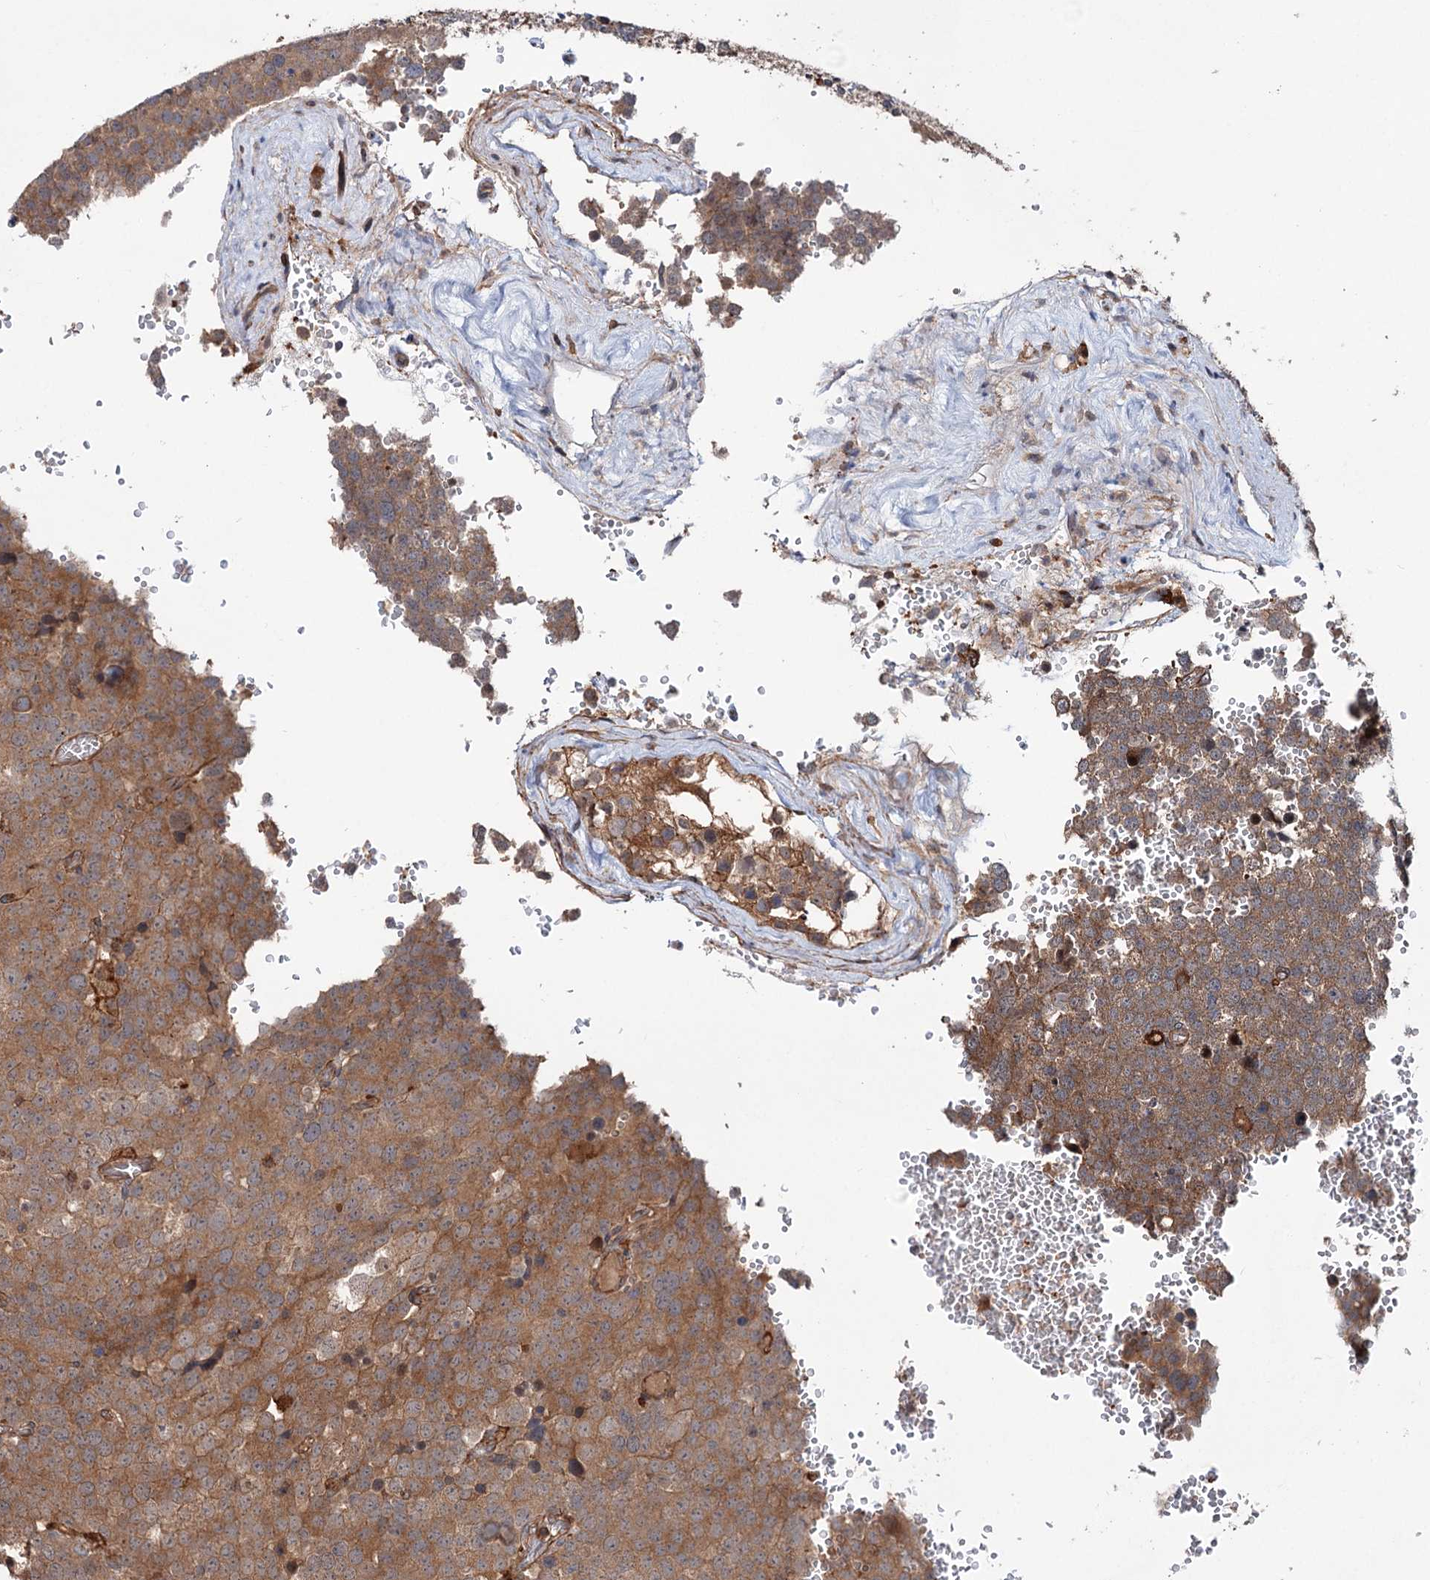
{"staining": {"intensity": "moderate", "quantity": ">75%", "location": "cytoplasmic/membranous"}, "tissue": "testis cancer", "cell_type": "Tumor cells", "image_type": "cancer", "snomed": [{"axis": "morphology", "description": "Seminoma, NOS"}, {"axis": "topography", "description": "Testis"}], "caption": "Human seminoma (testis) stained with a protein marker exhibits moderate staining in tumor cells.", "gene": "GRIP1", "patient": {"sex": "male", "age": 71}}